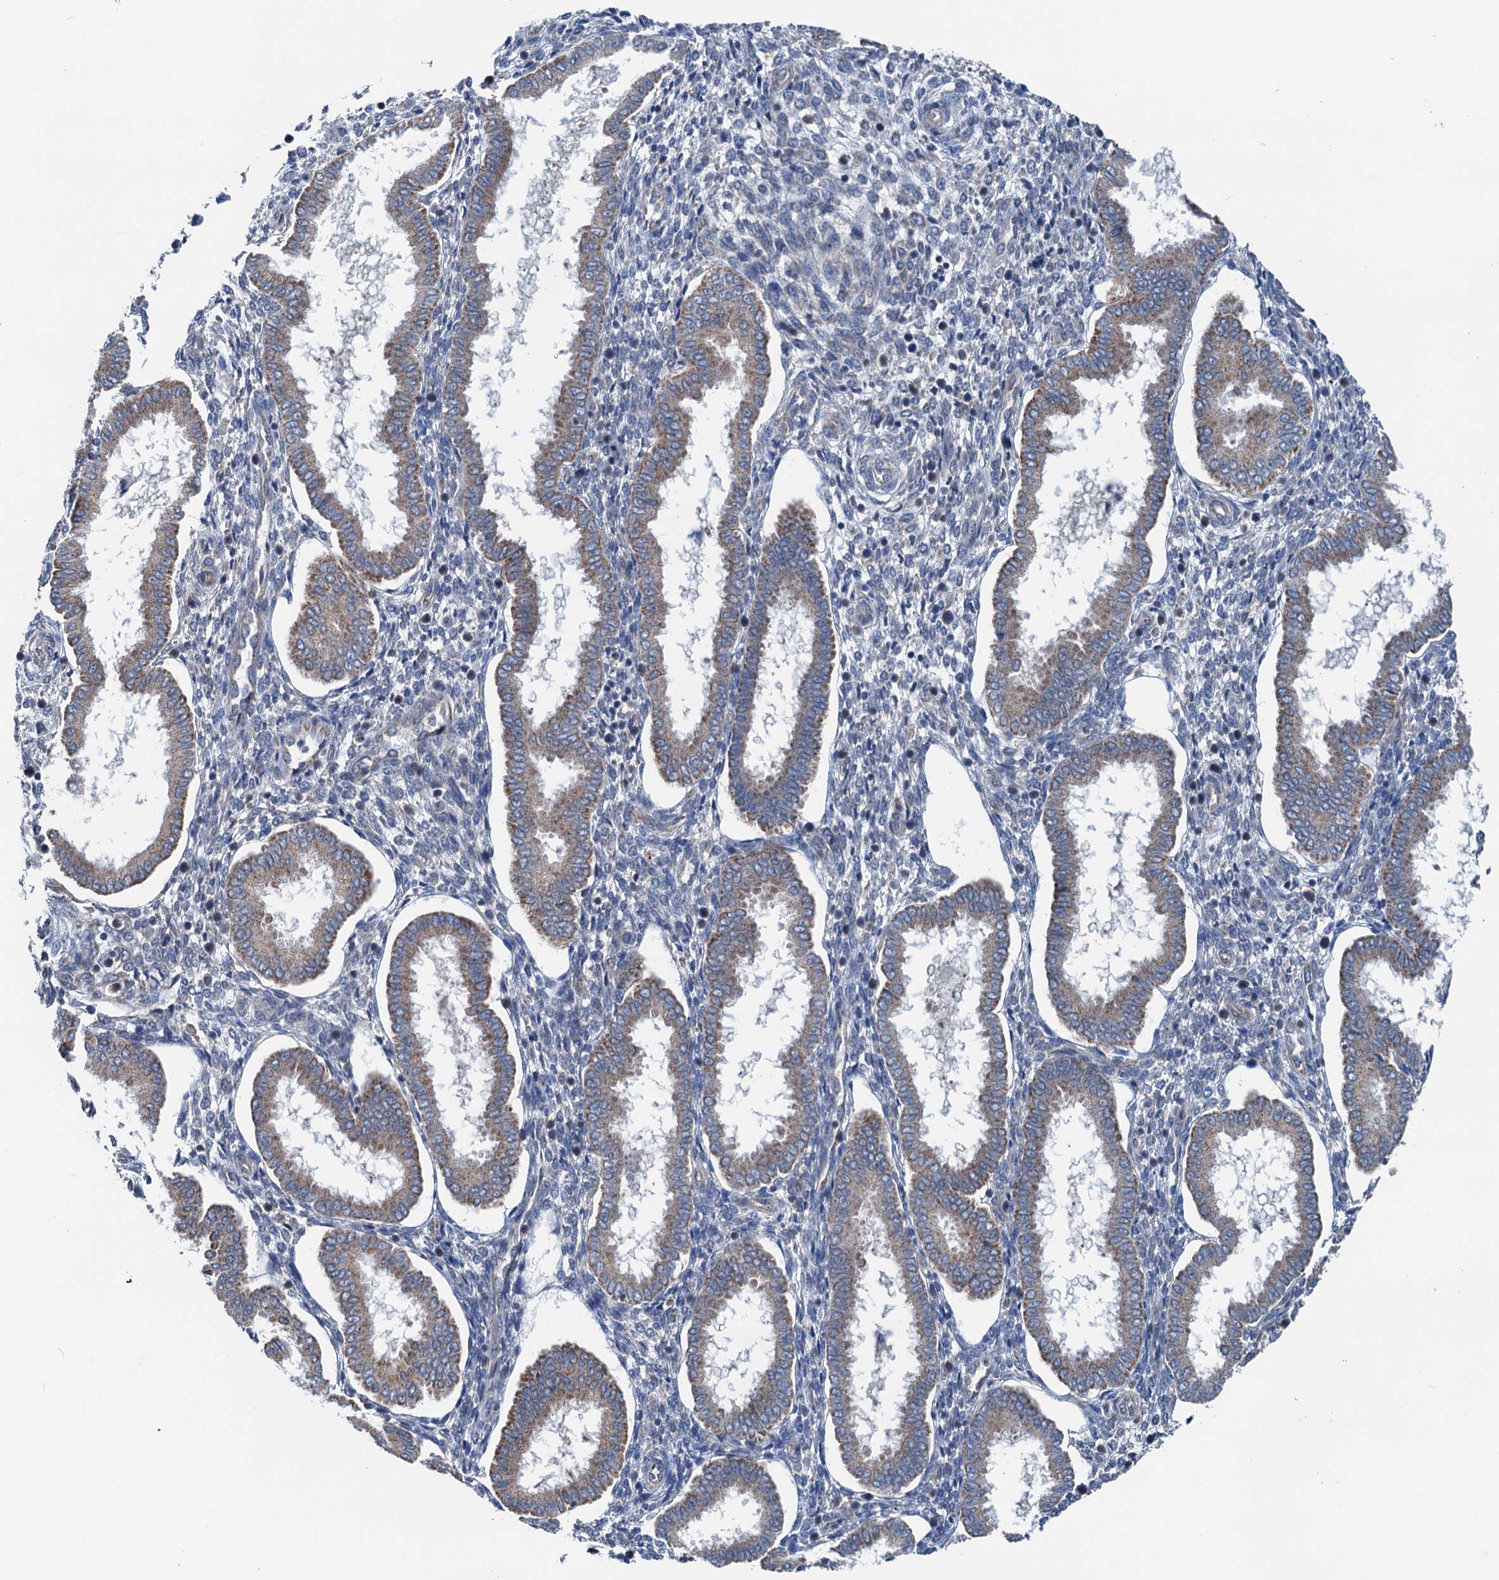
{"staining": {"intensity": "negative", "quantity": "none", "location": "none"}, "tissue": "endometrium", "cell_type": "Cells in endometrial stroma", "image_type": "normal", "snomed": [{"axis": "morphology", "description": "Normal tissue, NOS"}, {"axis": "topography", "description": "Endometrium"}], "caption": "IHC image of benign endometrium stained for a protein (brown), which displays no positivity in cells in endometrial stroma. (Stains: DAB (3,3'-diaminobenzidine) IHC with hematoxylin counter stain, Microscopy: brightfield microscopy at high magnification).", "gene": "ELAC1", "patient": {"sex": "female", "age": 24}}